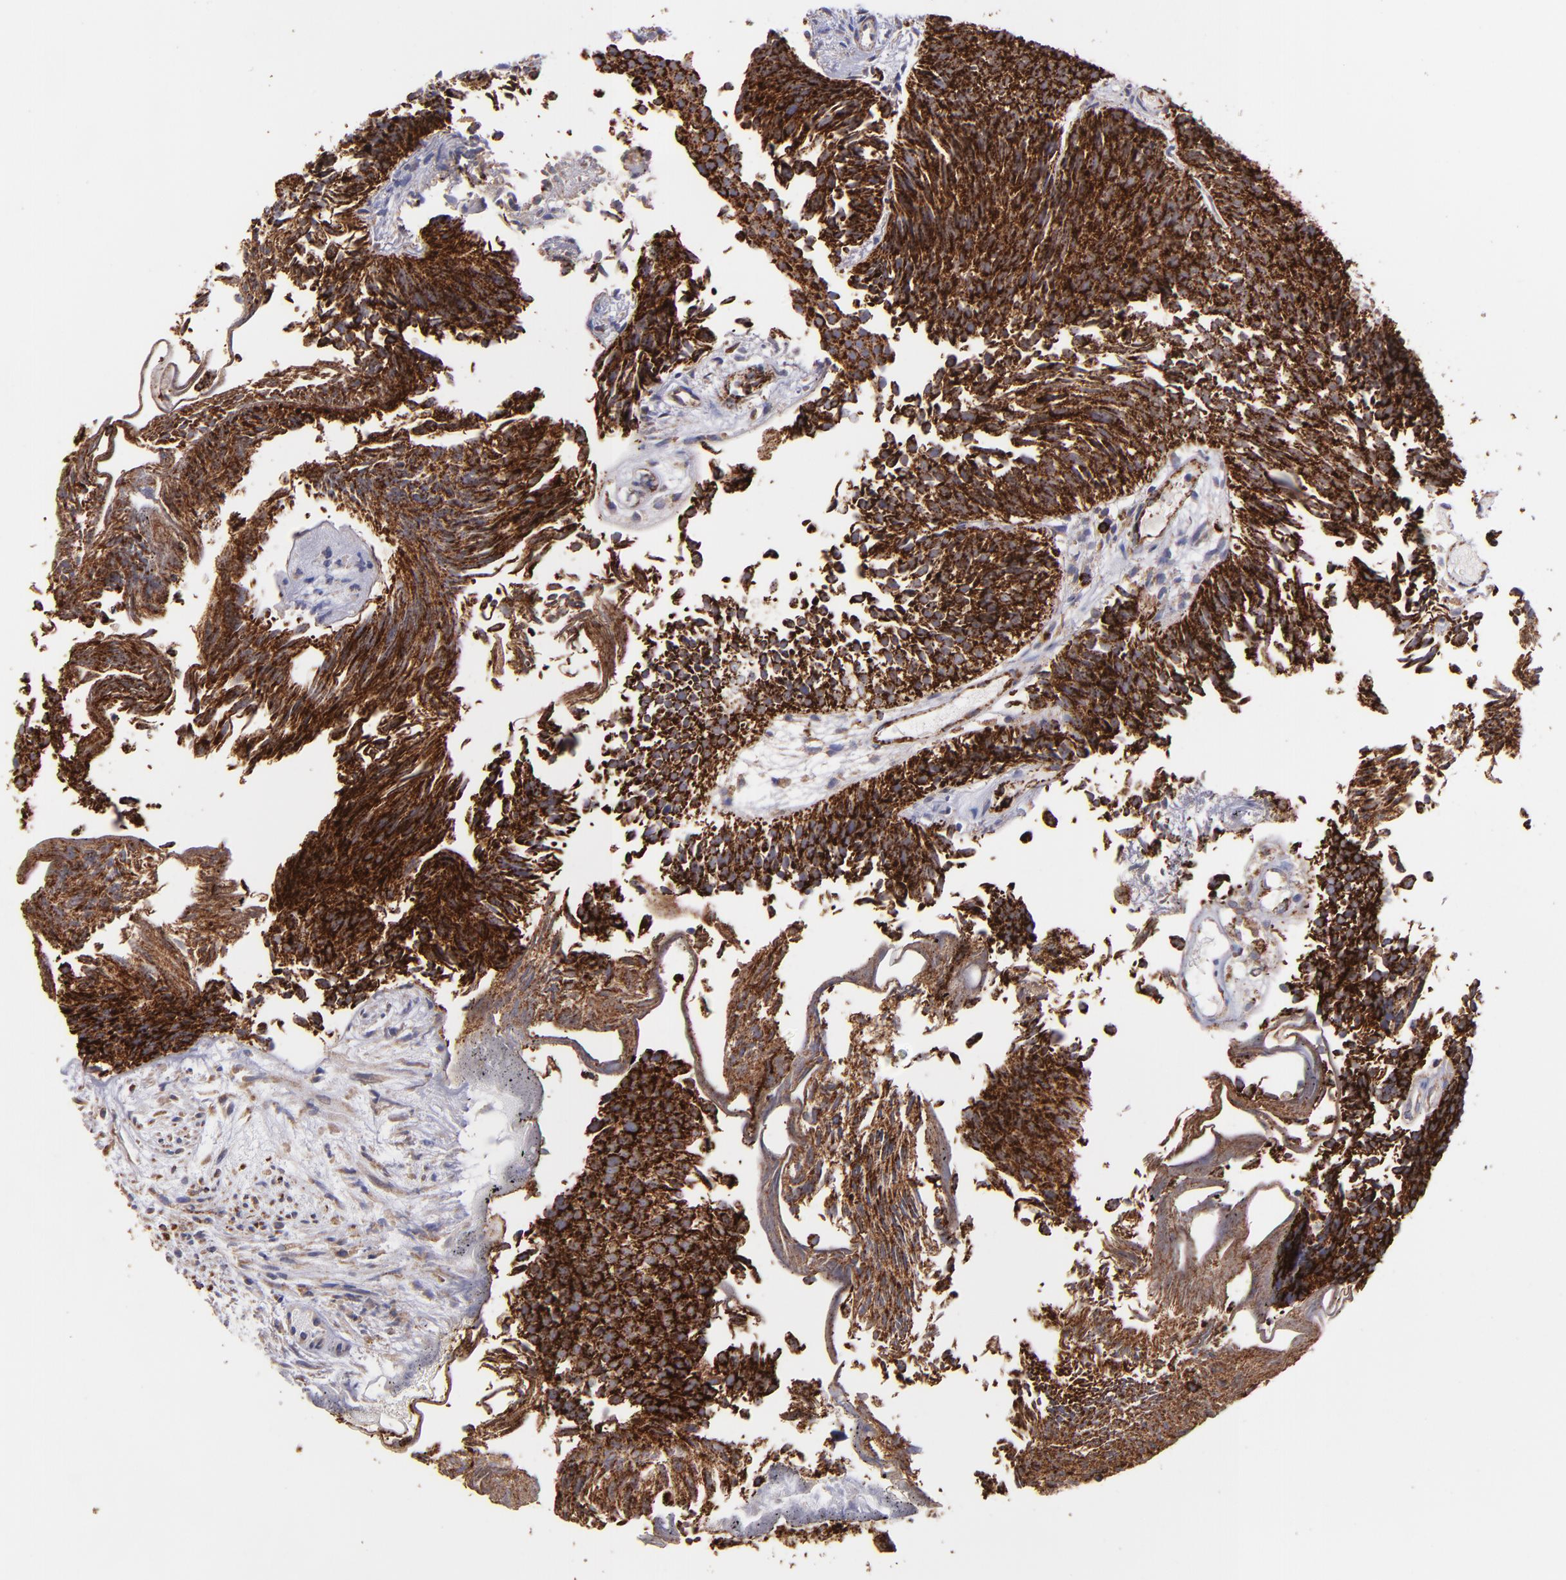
{"staining": {"intensity": "strong", "quantity": ">75%", "location": "cytoplasmic/membranous"}, "tissue": "urothelial cancer", "cell_type": "Tumor cells", "image_type": "cancer", "snomed": [{"axis": "morphology", "description": "Urothelial carcinoma, Low grade"}, {"axis": "topography", "description": "Urinary bladder"}], "caption": "High-magnification brightfield microscopy of urothelial cancer stained with DAB (3,3'-diaminobenzidine) (brown) and counterstained with hematoxylin (blue). tumor cells exhibit strong cytoplasmic/membranous positivity is identified in approximately>75% of cells.", "gene": "MAOB", "patient": {"sex": "male", "age": 84}}